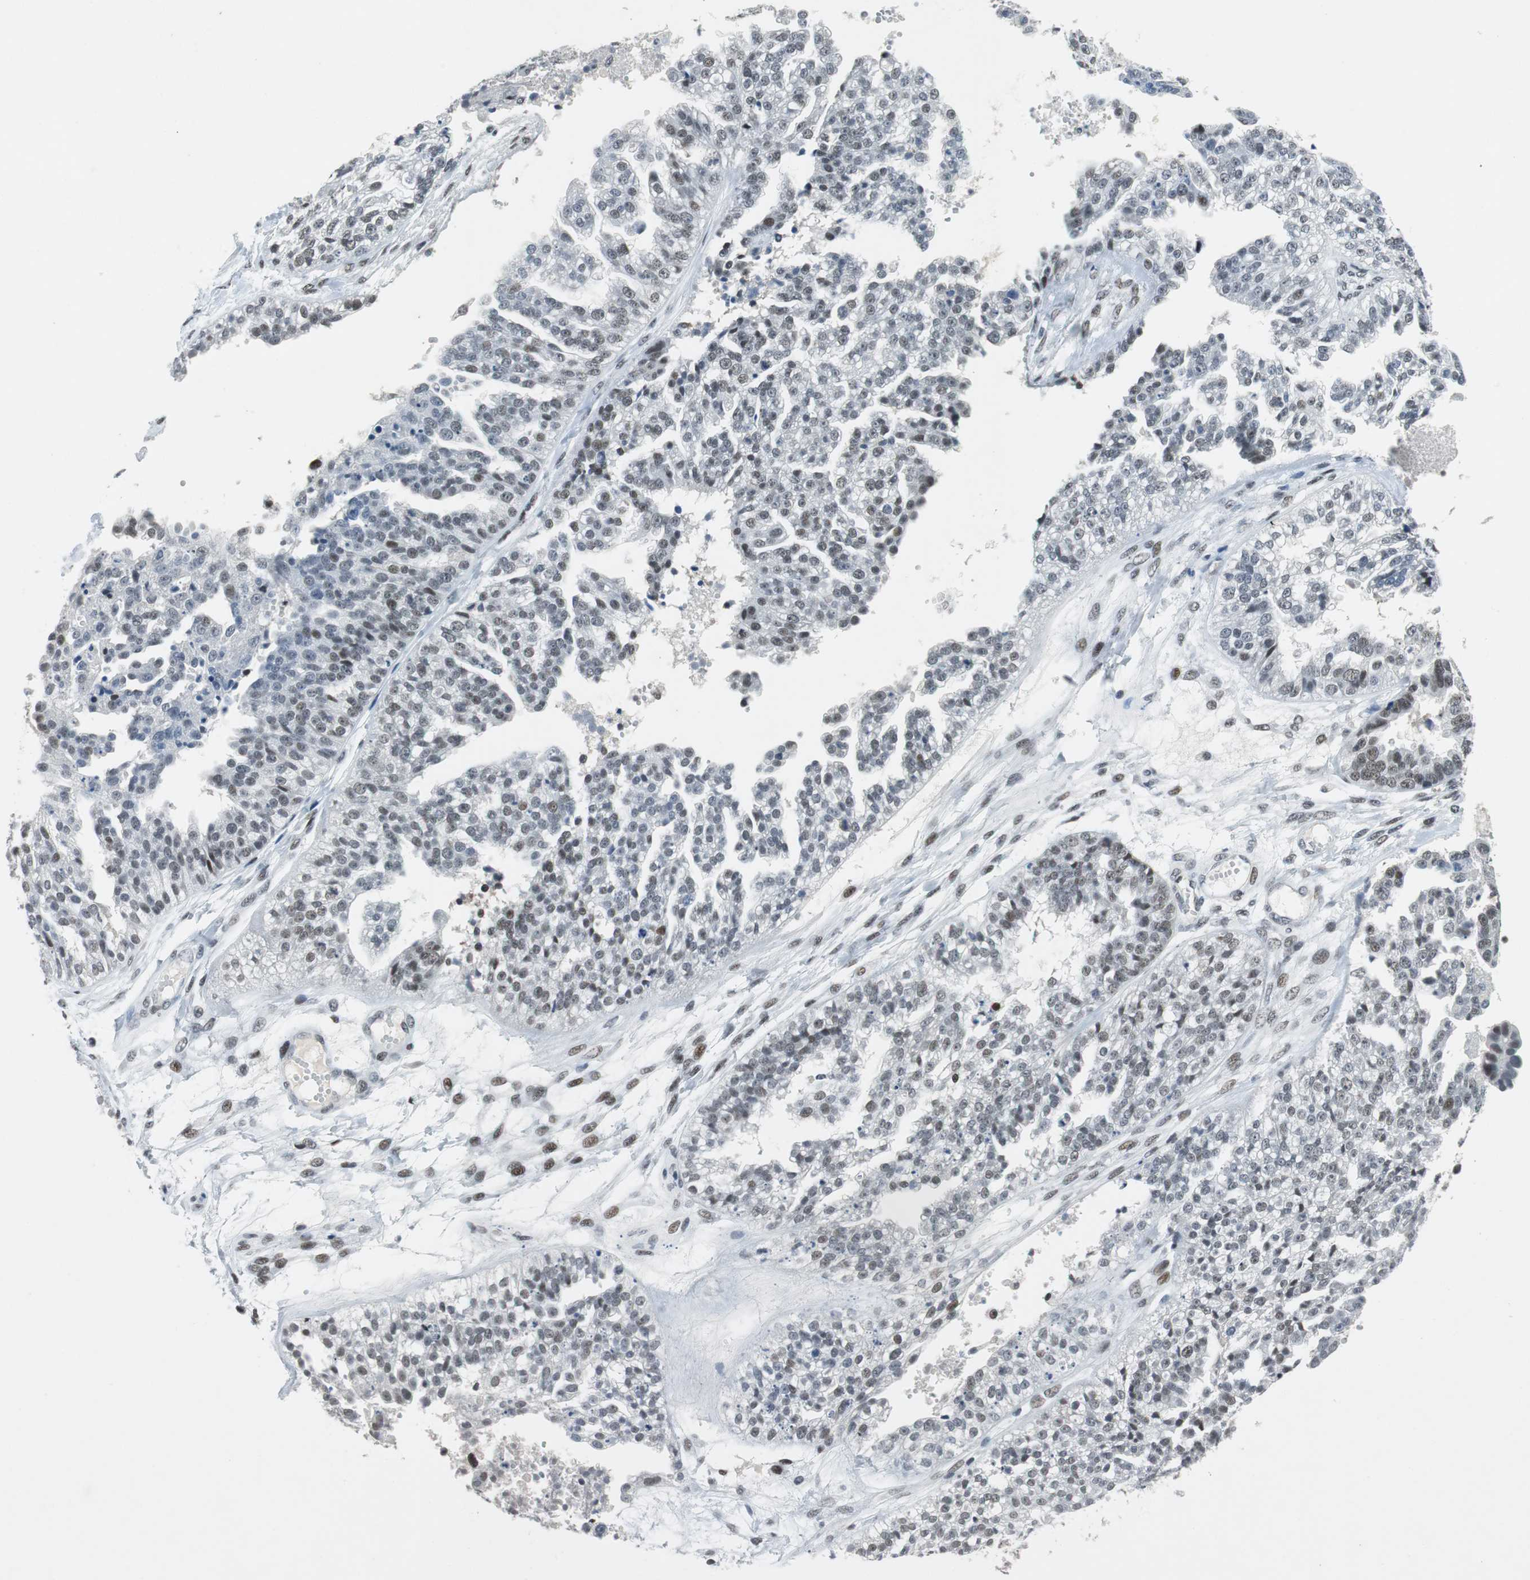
{"staining": {"intensity": "weak", "quantity": ">75%", "location": "nuclear"}, "tissue": "ovarian cancer", "cell_type": "Tumor cells", "image_type": "cancer", "snomed": [{"axis": "morphology", "description": "Carcinoma, NOS"}, {"axis": "topography", "description": "Soft tissue"}, {"axis": "topography", "description": "Ovary"}], "caption": "There is low levels of weak nuclear positivity in tumor cells of ovarian cancer (carcinoma), as demonstrated by immunohistochemical staining (brown color).", "gene": "HDAC3", "patient": {"sex": "female", "age": 54}}